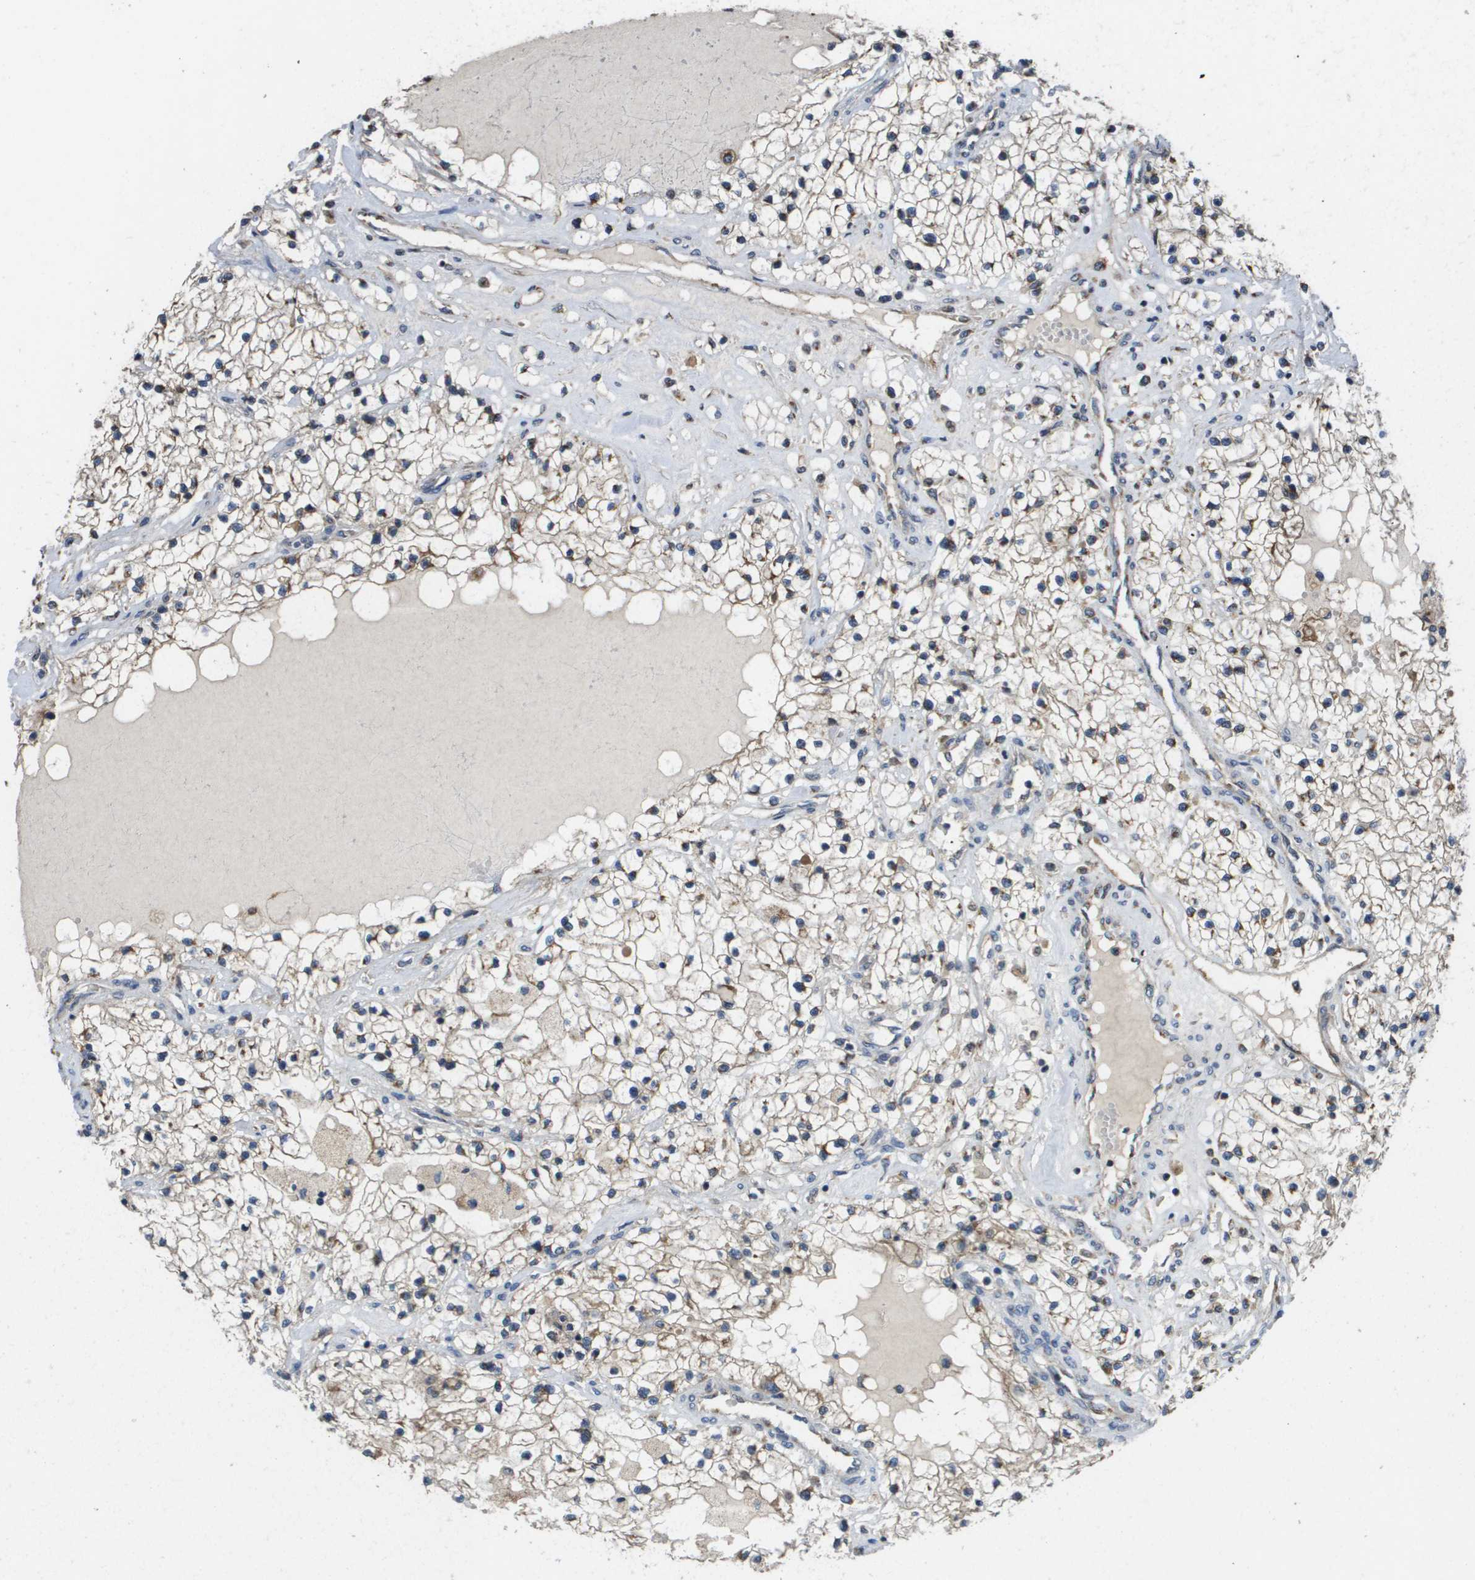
{"staining": {"intensity": "weak", "quantity": "25%-75%", "location": "cytoplasmic/membranous"}, "tissue": "renal cancer", "cell_type": "Tumor cells", "image_type": "cancer", "snomed": [{"axis": "morphology", "description": "Adenocarcinoma, NOS"}, {"axis": "topography", "description": "Kidney"}], "caption": "Renal cancer stained with a protein marker displays weak staining in tumor cells.", "gene": "PCK1", "patient": {"sex": "male", "age": 68}}